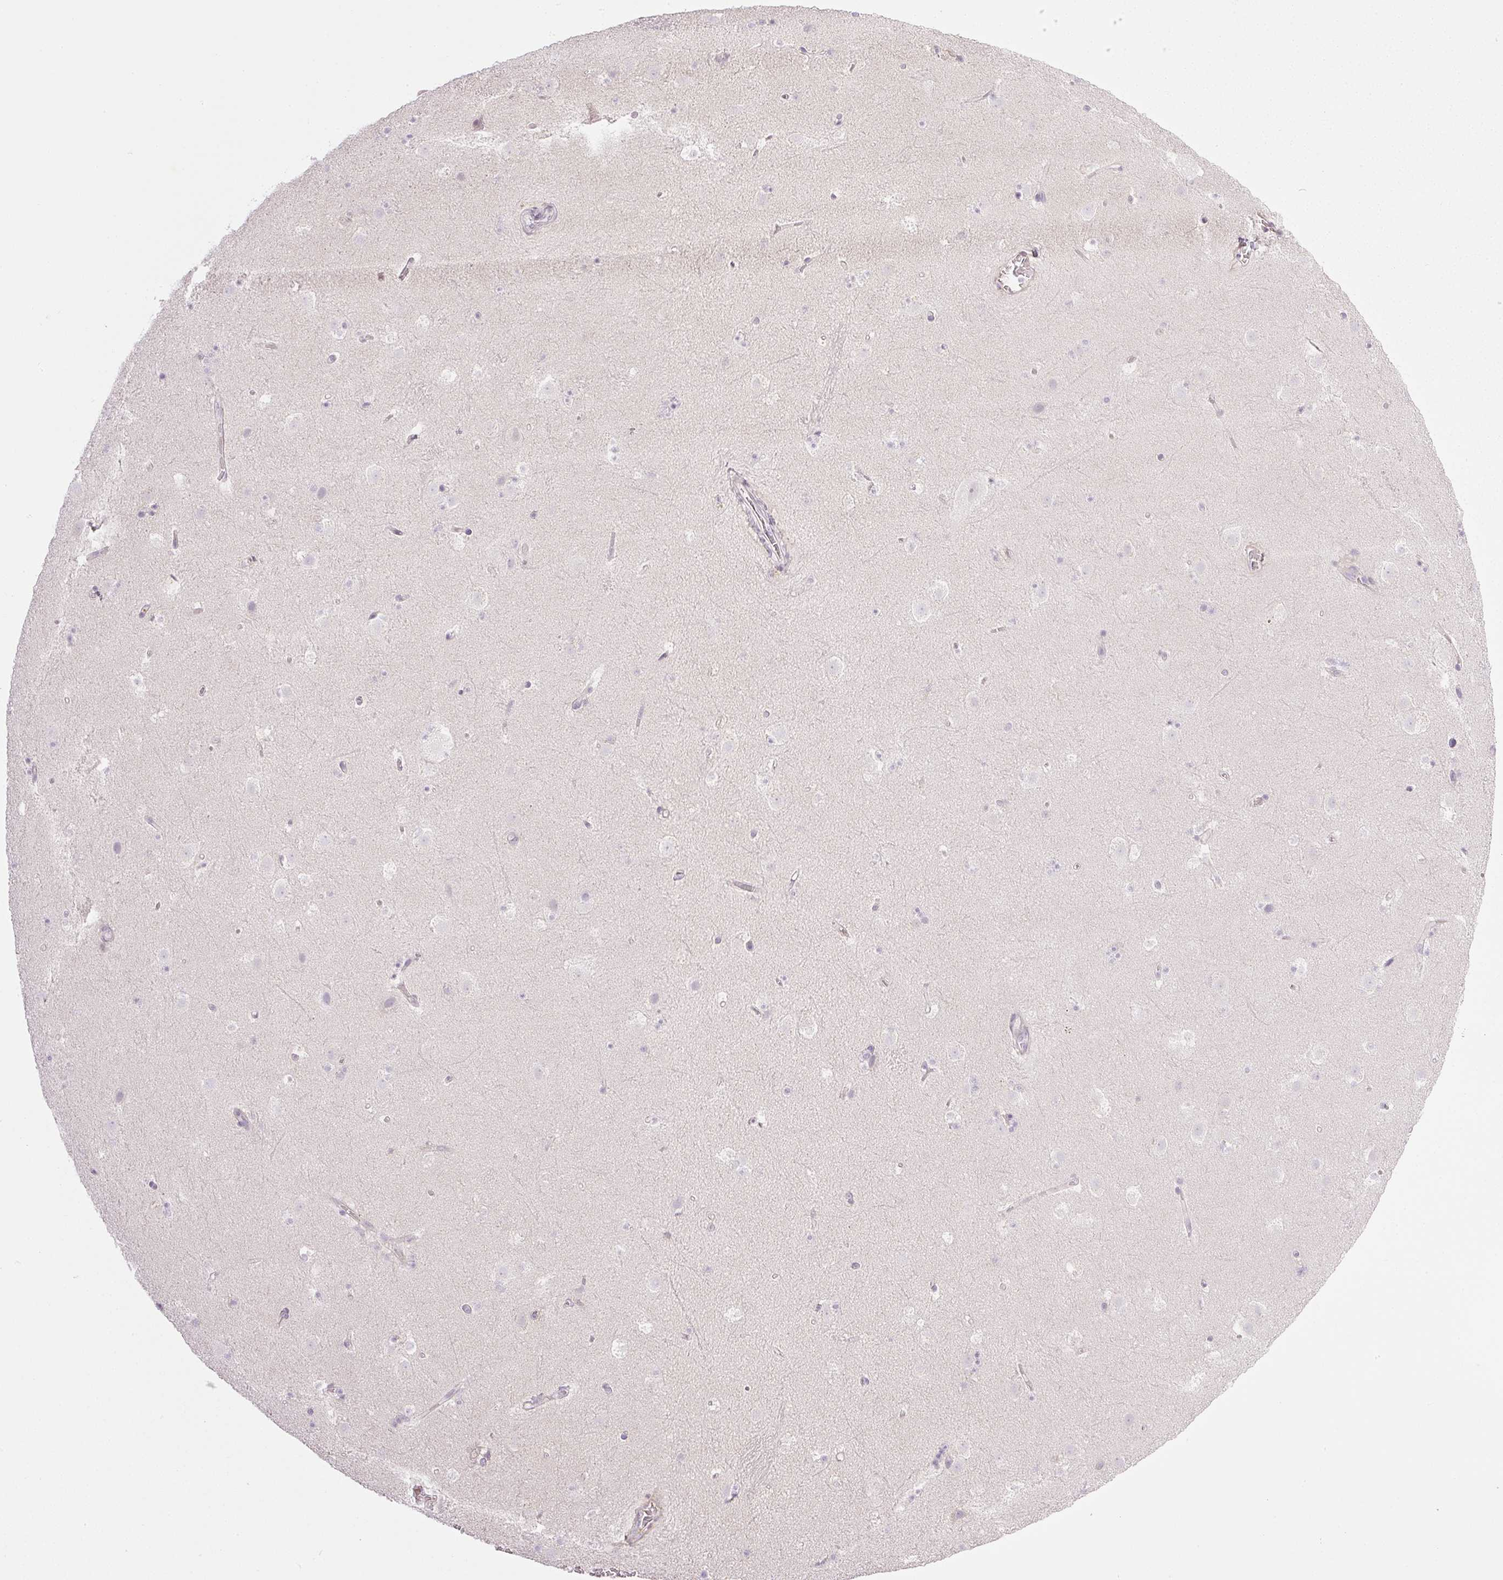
{"staining": {"intensity": "negative", "quantity": "none", "location": "none"}, "tissue": "caudate", "cell_type": "Glial cells", "image_type": "normal", "snomed": [{"axis": "morphology", "description": "Normal tissue, NOS"}, {"axis": "topography", "description": "Lateral ventricle wall"}], "caption": "Human caudate stained for a protein using IHC displays no expression in glial cells.", "gene": "AAR2", "patient": {"sex": "male", "age": 37}}